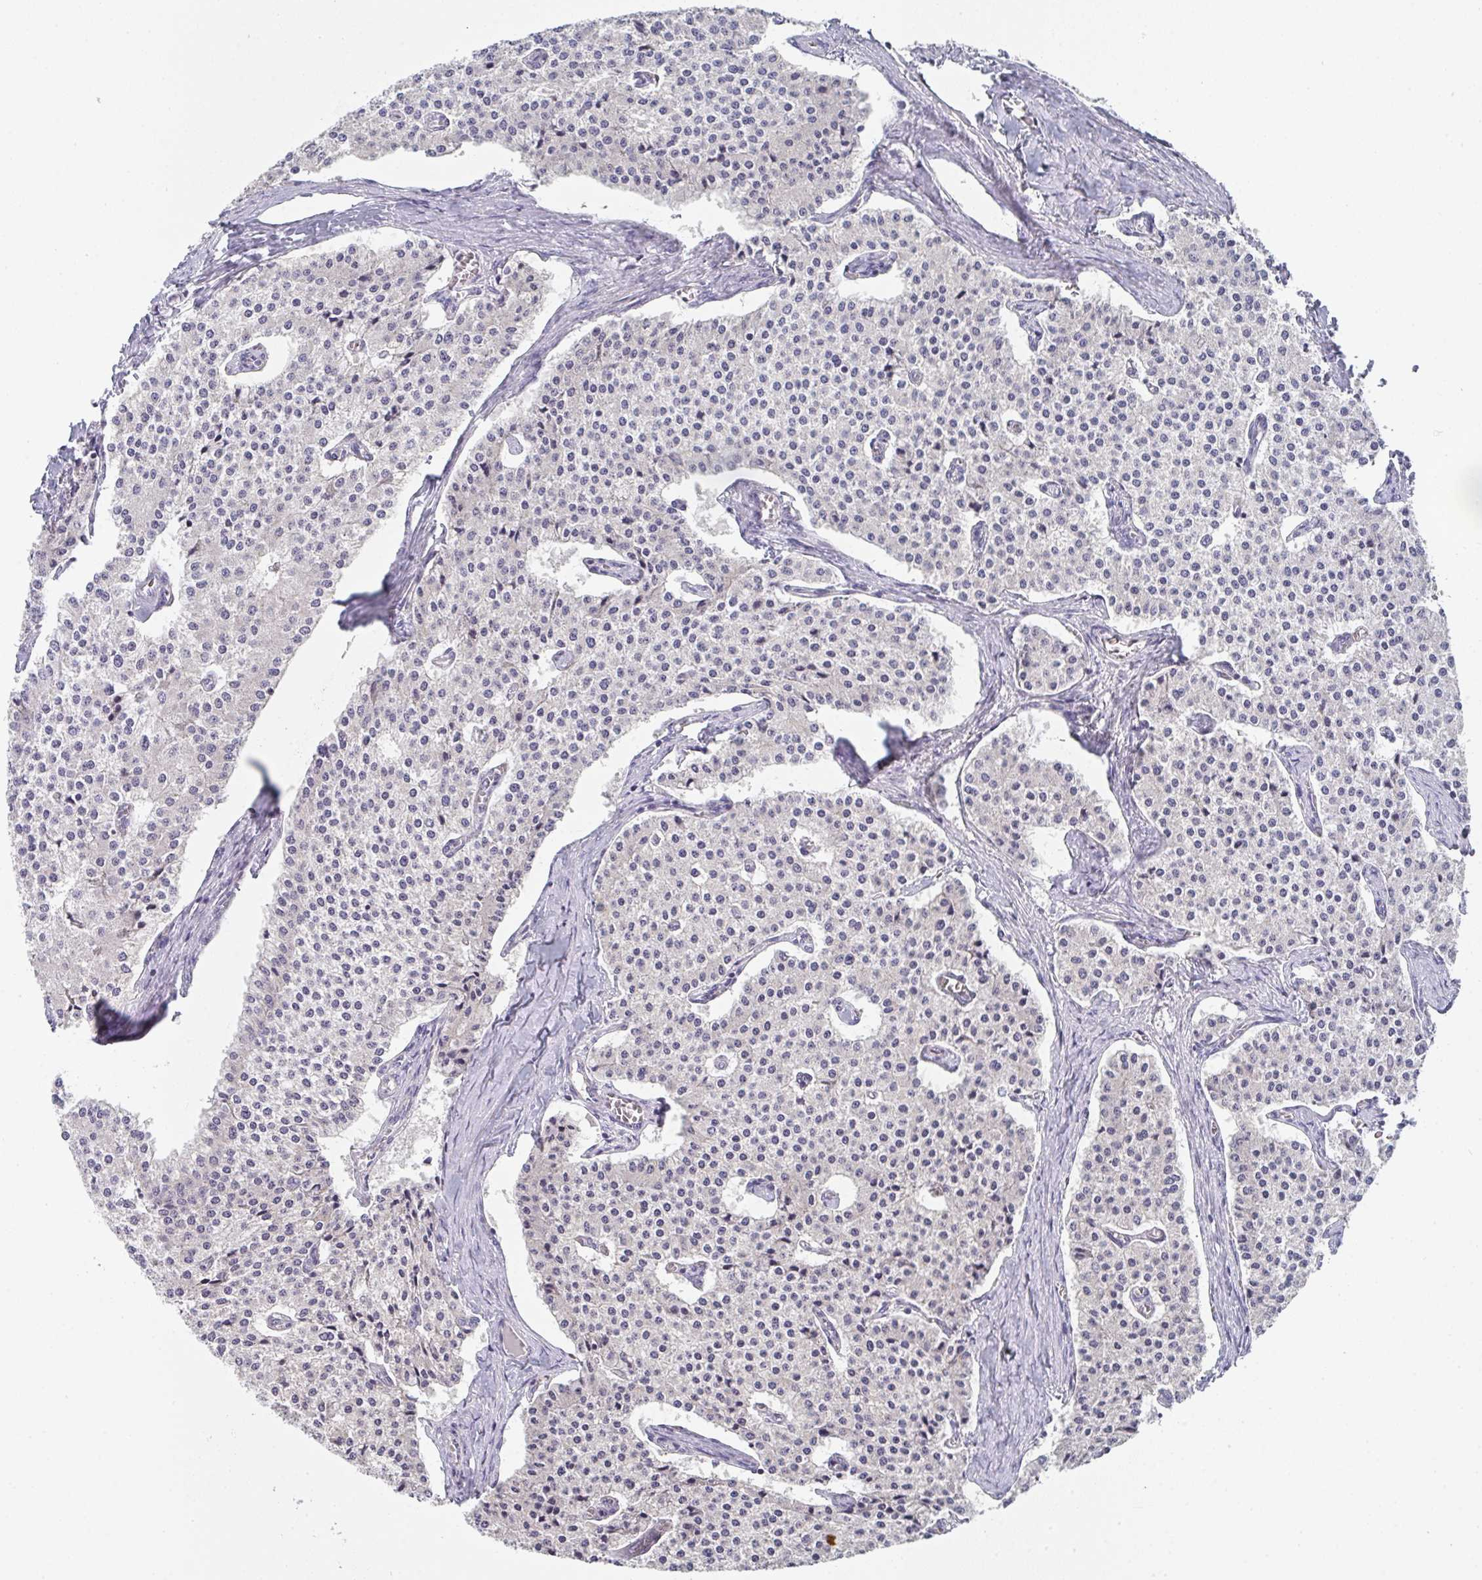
{"staining": {"intensity": "negative", "quantity": "none", "location": "none"}, "tissue": "carcinoid", "cell_type": "Tumor cells", "image_type": "cancer", "snomed": [{"axis": "morphology", "description": "Carcinoid, malignant, NOS"}, {"axis": "topography", "description": "Colon"}], "caption": "DAB (3,3'-diaminobenzidine) immunohistochemical staining of human carcinoid reveals no significant positivity in tumor cells. (Brightfield microscopy of DAB (3,3'-diaminobenzidine) IHC at high magnification).", "gene": "CHMP5", "patient": {"sex": "female", "age": 52}}